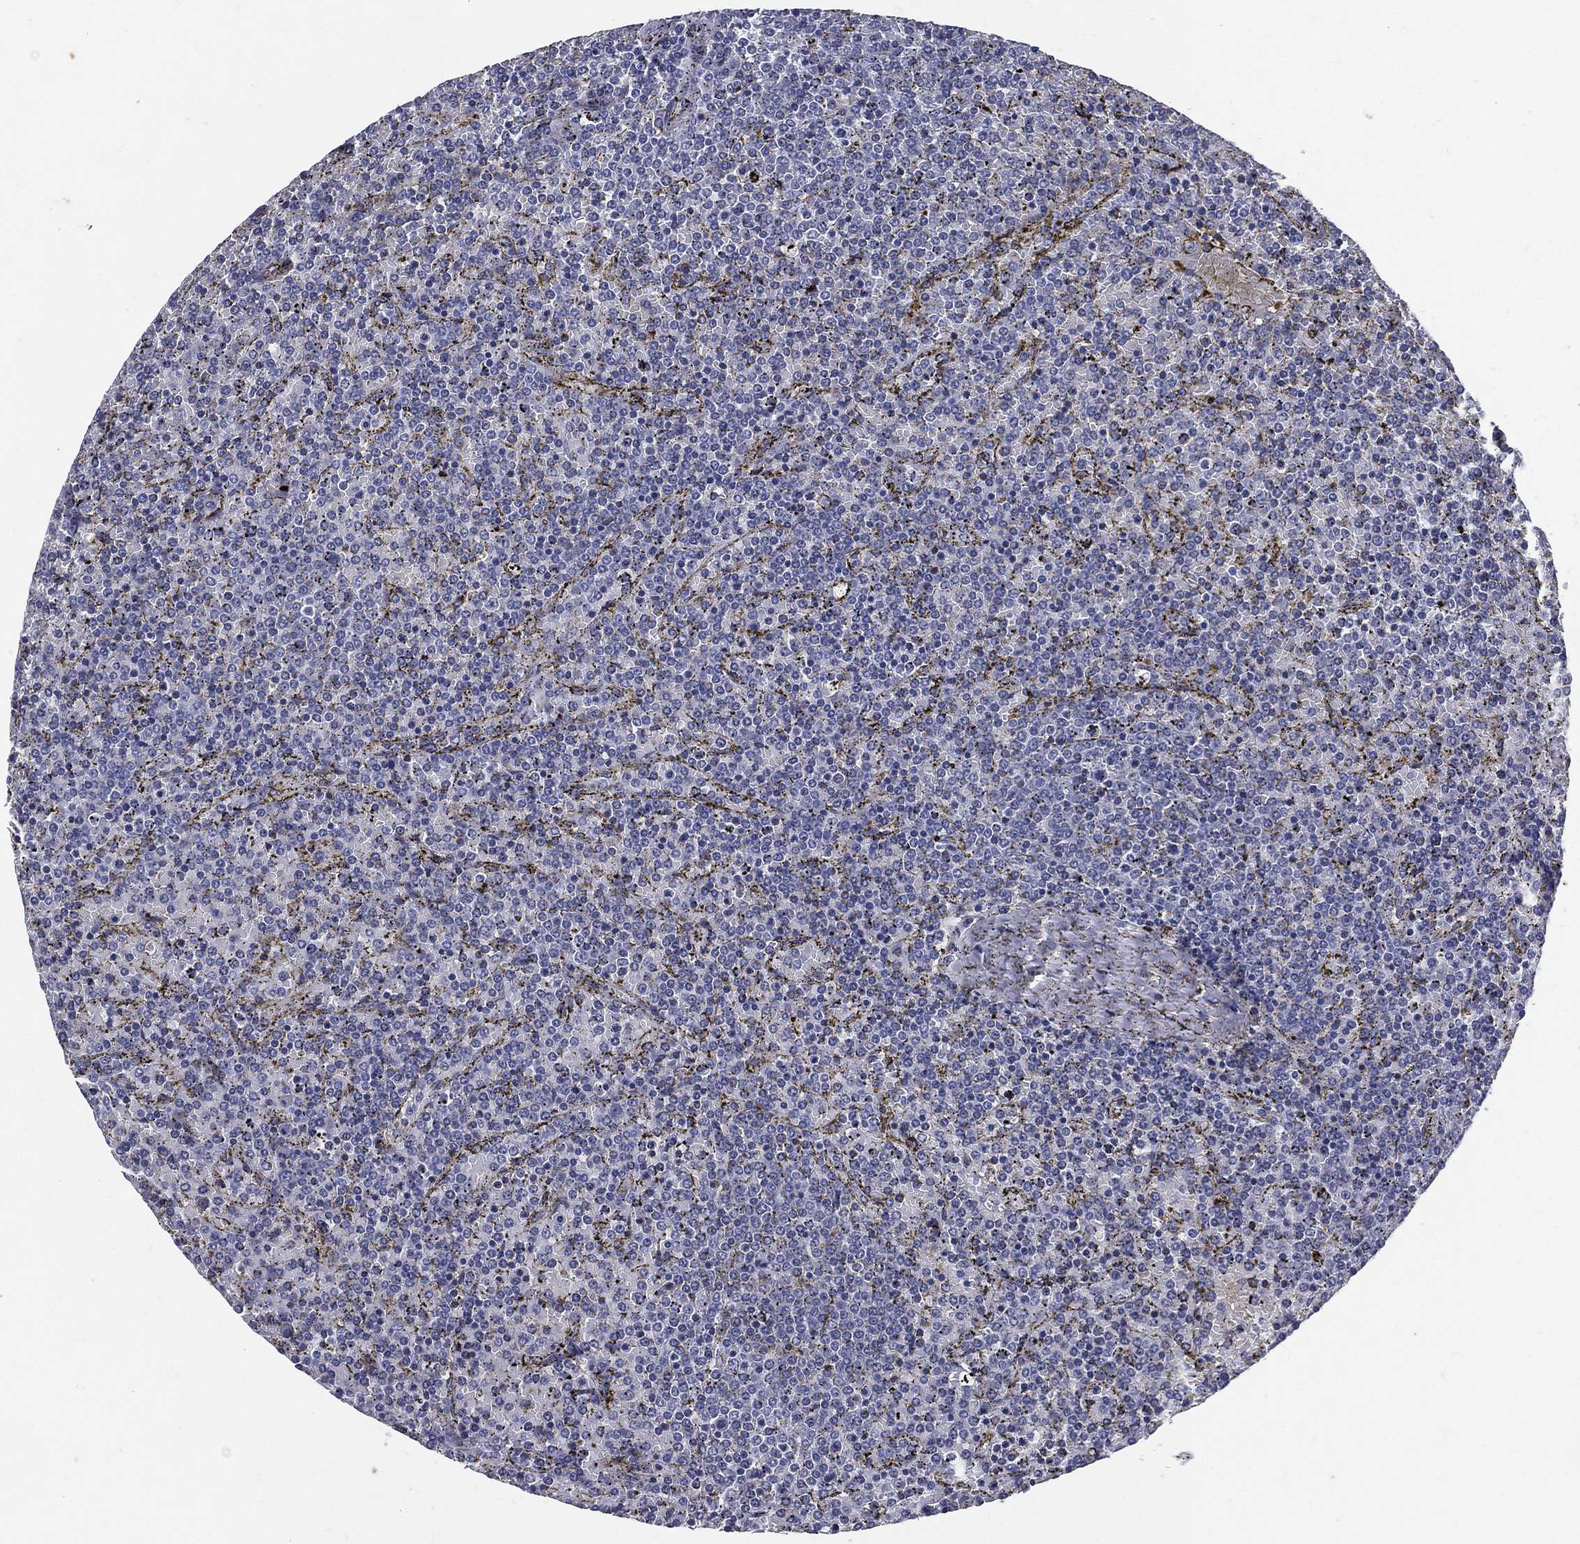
{"staining": {"intensity": "negative", "quantity": "none", "location": "none"}, "tissue": "lymphoma", "cell_type": "Tumor cells", "image_type": "cancer", "snomed": [{"axis": "morphology", "description": "Malignant lymphoma, non-Hodgkin's type, Low grade"}, {"axis": "topography", "description": "Spleen"}], "caption": "There is no significant expression in tumor cells of lymphoma.", "gene": "IFT27", "patient": {"sex": "female", "age": 77}}